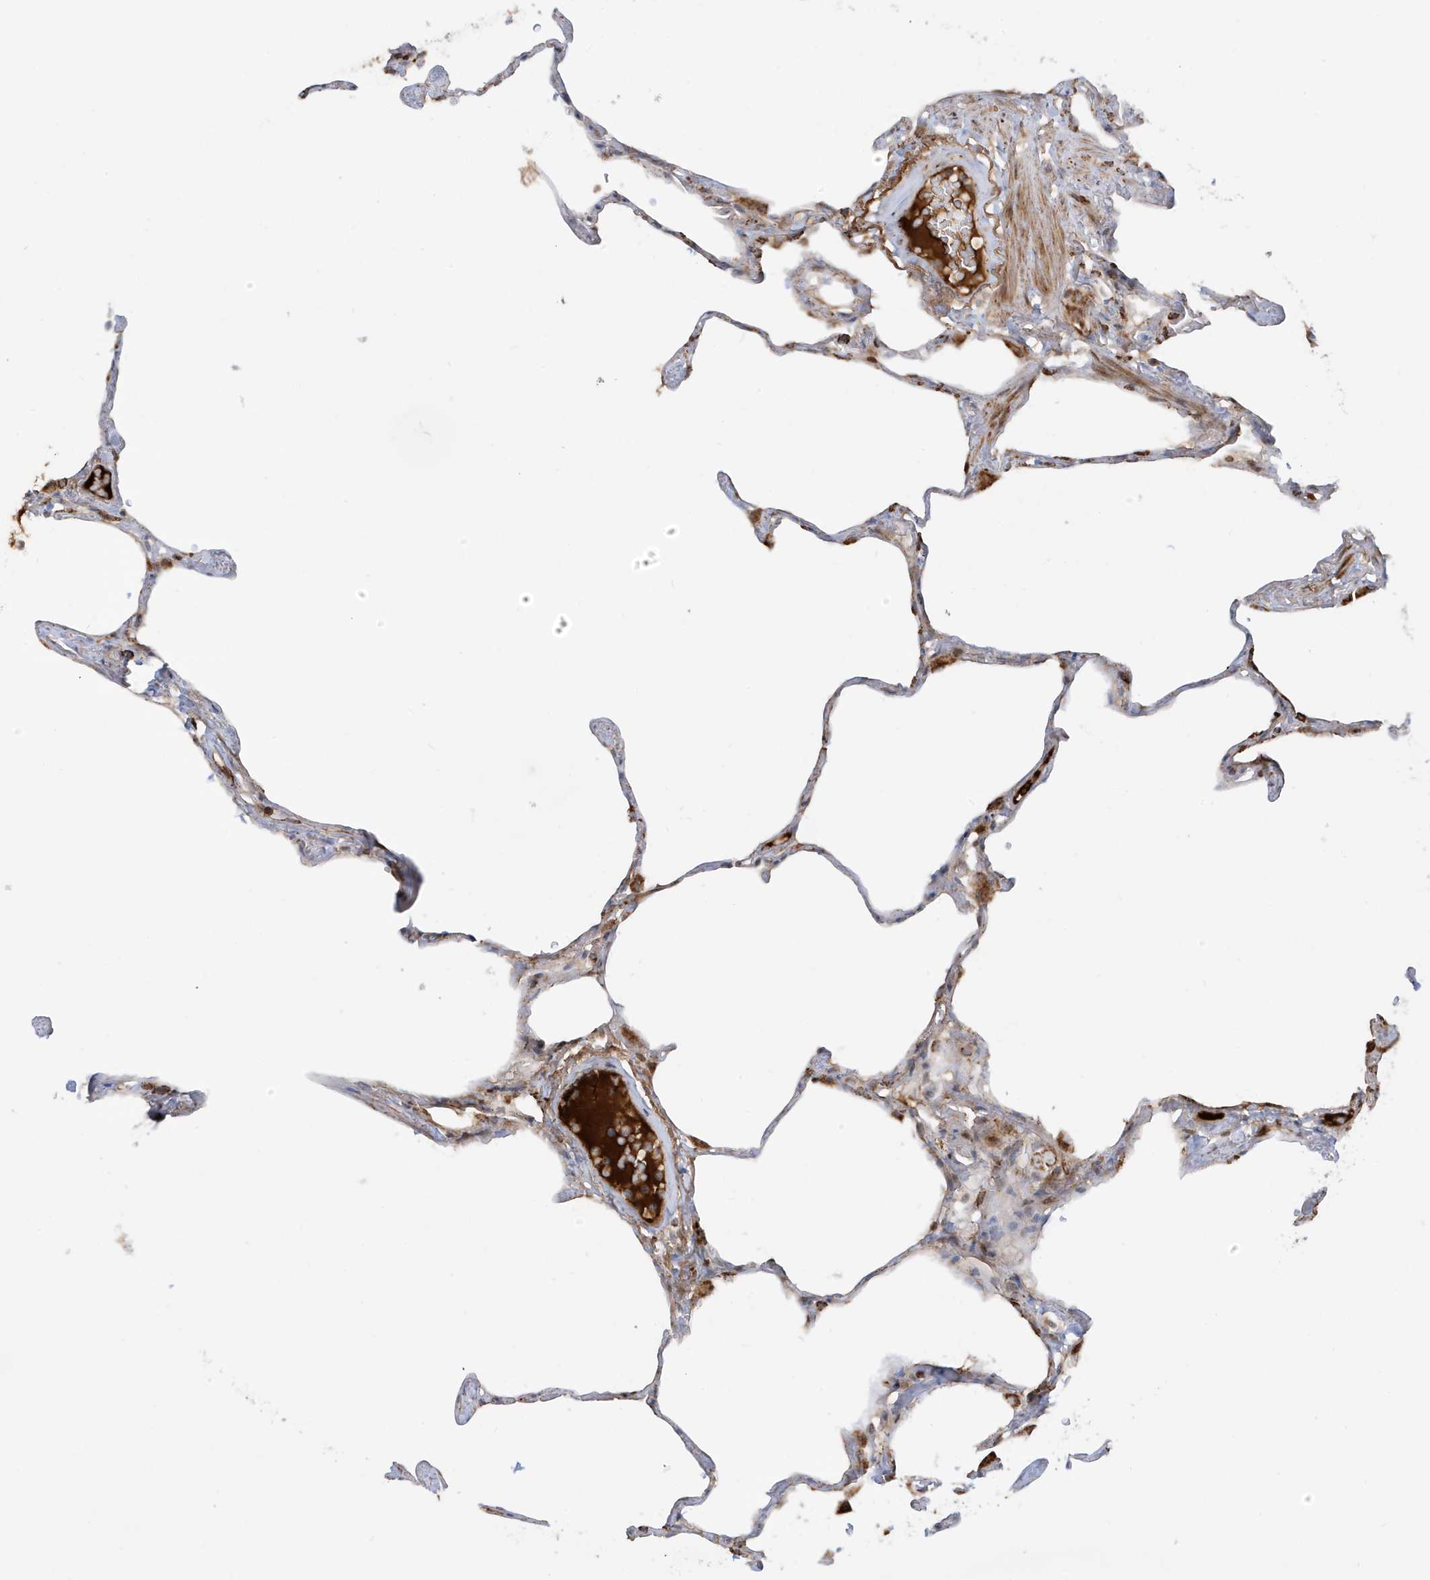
{"staining": {"intensity": "moderate", "quantity": "25%-75%", "location": "cytoplasmic/membranous"}, "tissue": "lung", "cell_type": "Alveolar cells", "image_type": "normal", "snomed": [{"axis": "morphology", "description": "Normal tissue, NOS"}, {"axis": "topography", "description": "Lung"}], "caption": "Immunohistochemistry (IHC) of benign human lung reveals medium levels of moderate cytoplasmic/membranous staining in approximately 25%-75% of alveolar cells. The staining was performed using DAB (3,3'-diaminobenzidine), with brown indicating positive protein expression. Nuclei are stained blue with hematoxylin.", "gene": "IFT57", "patient": {"sex": "male", "age": 65}}